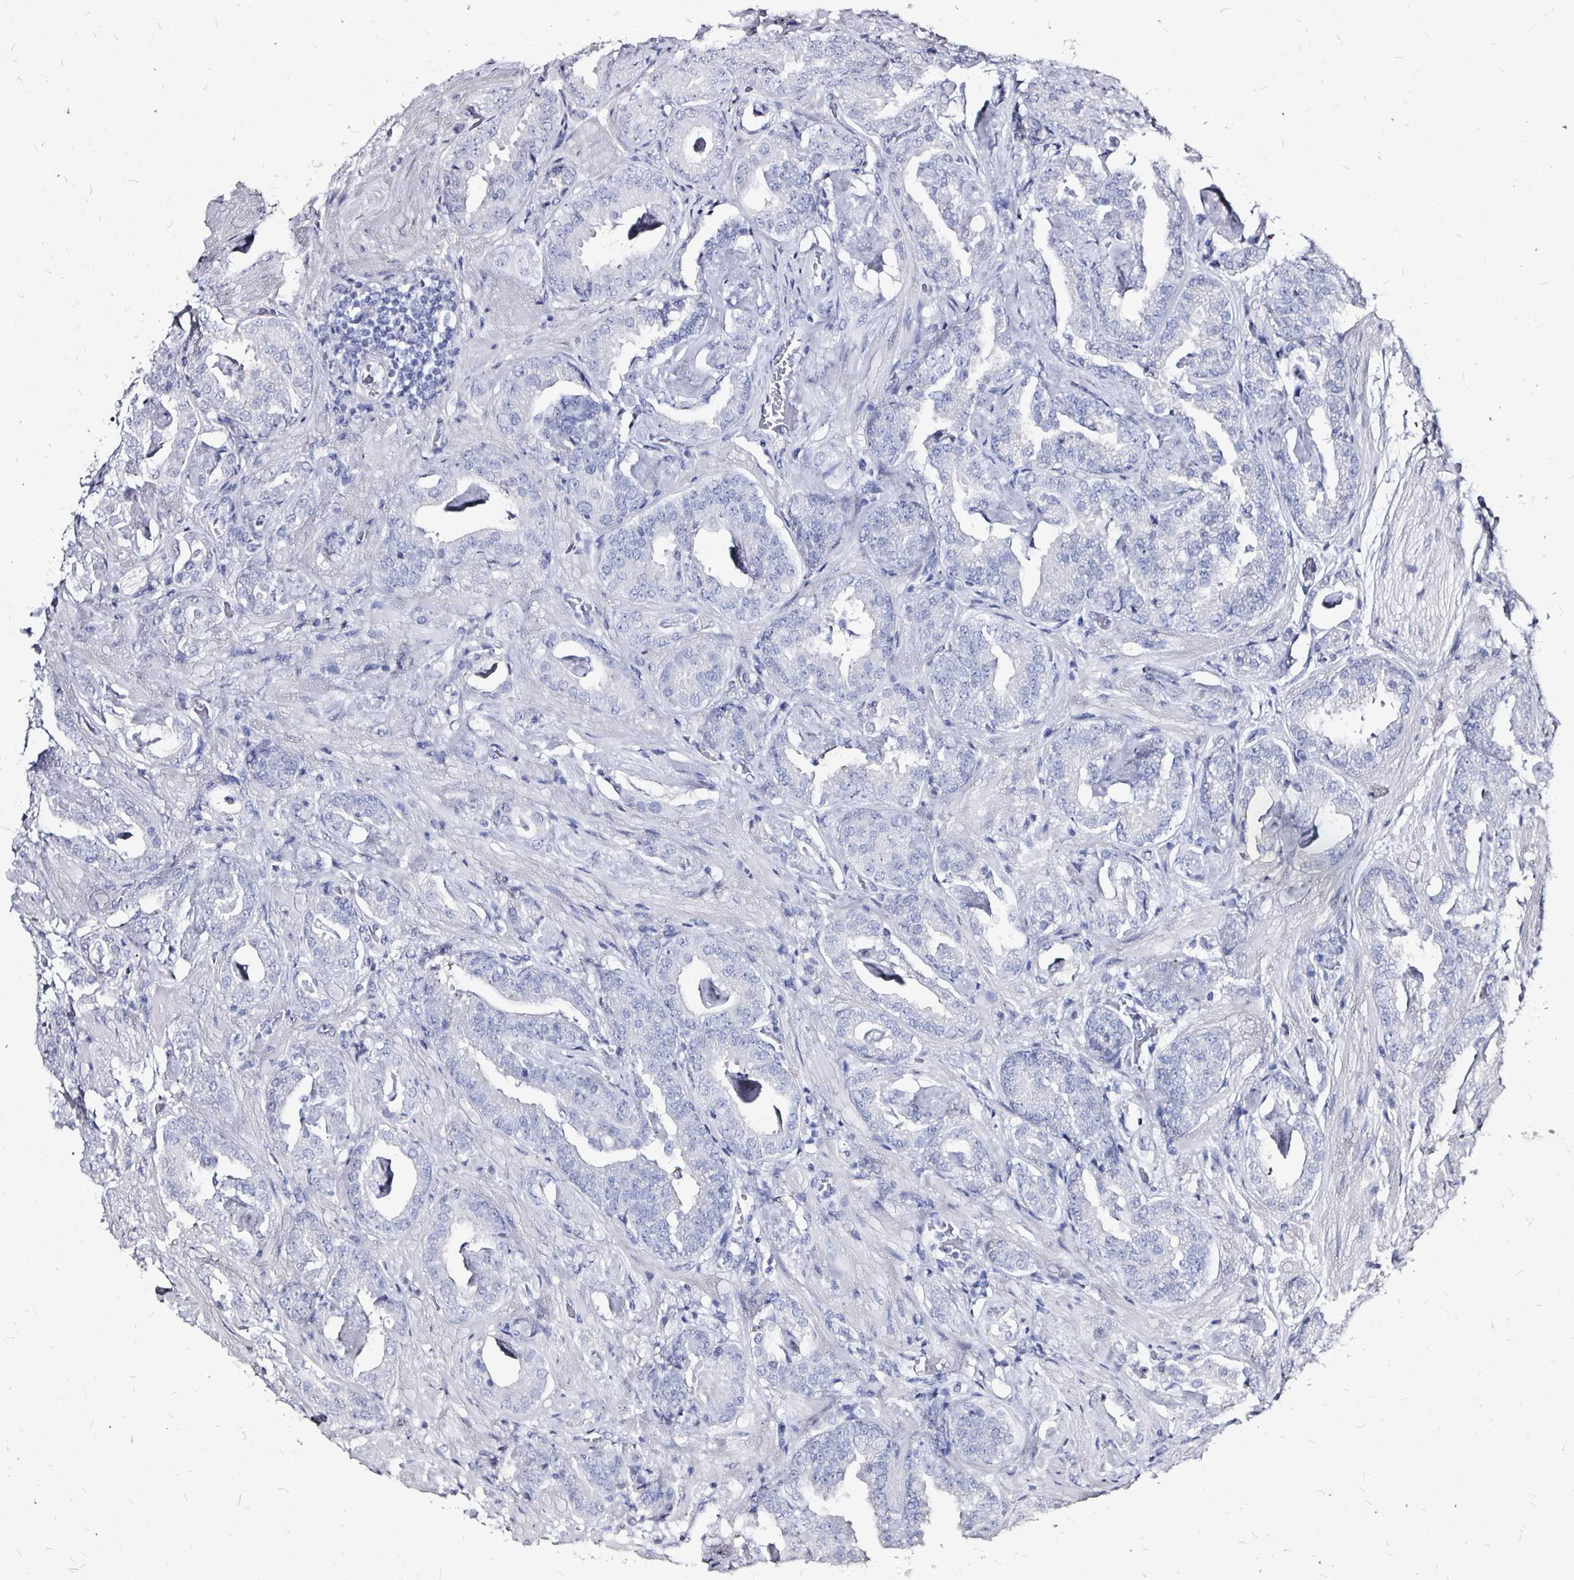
{"staining": {"intensity": "negative", "quantity": "none", "location": "none"}, "tissue": "prostate cancer", "cell_type": "Tumor cells", "image_type": "cancer", "snomed": [{"axis": "morphology", "description": "Adenocarcinoma, Low grade"}, {"axis": "topography", "description": "Prostate"}], "caption": "Immunohistochemistry photomicrograph of human prostate adenocarcinoma (low-grade) stained for a protein (brown), which displays no staining in tumor cells. Brightfield microscopy of IHC stained with DAB (3,3'-diaminobenzidine) (brown) and hematoxylin (blue), captured at high magnification.", "gene": "LUZP4", "patient": {"sex": "male", "age": 62}}